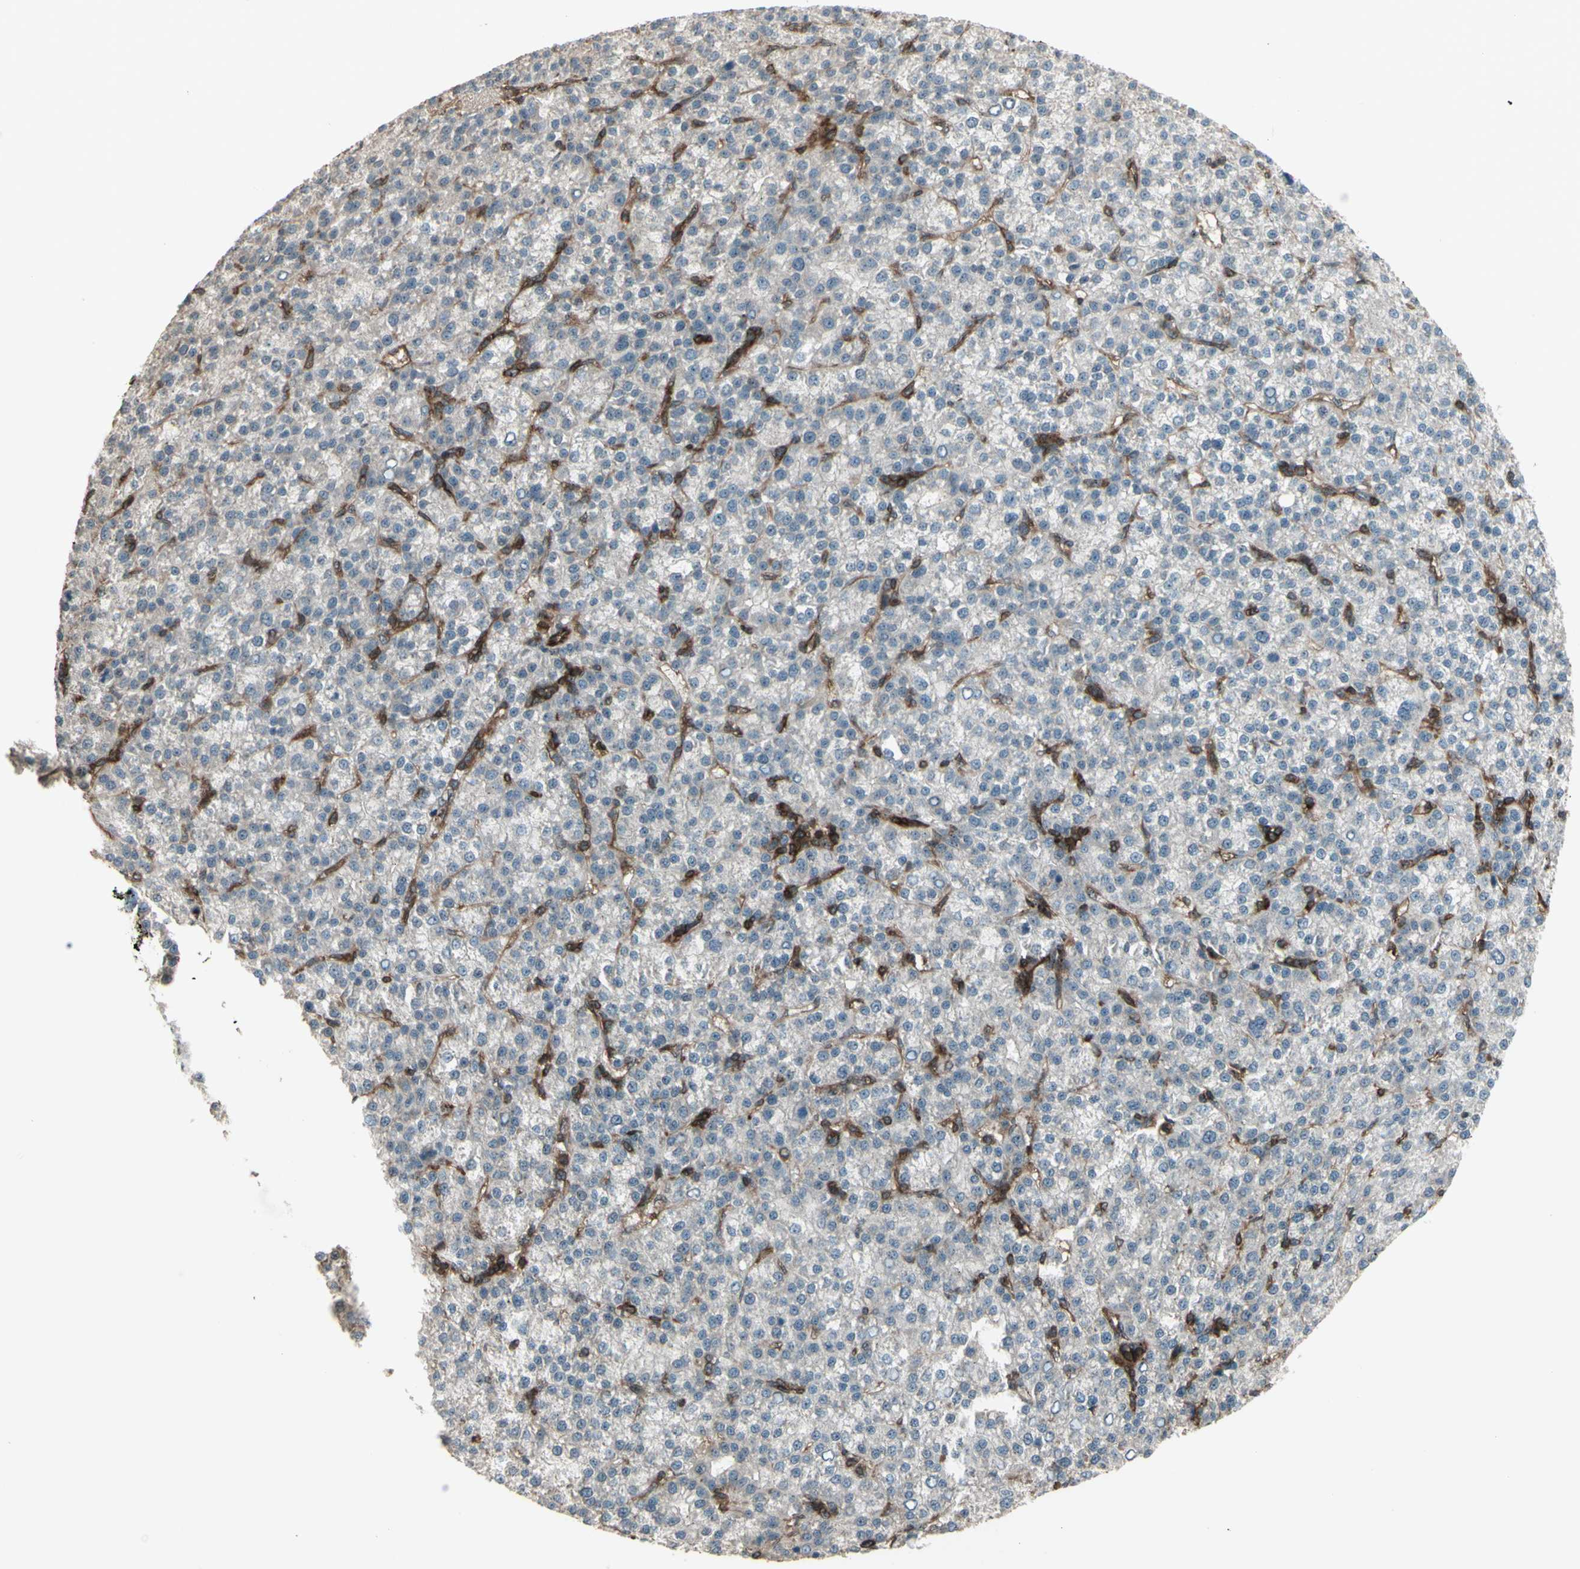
{"staining": {"intensity": "weak", "quantity": "<25%", "location": "cytoplasmic/membranous"}, "tissue": "liver cancer", "cell_type": "Tumor cells", "image_type": "cancer", "snomed": [{"axis": "morphology", "description": "Carcinoma, Hepatocellular, NOS"}, {"axis": "topography", "description": "Liver"}], "caption": "Immunohistochemistry (IHC) image of neoplastic tissue: liver cancer (hepatocellular carcinoma) stained with DAB exhibits no significant protein expression in tumor cells.", "gene": "FXYD5", "patient": {"sex": "female", "age": 58}}